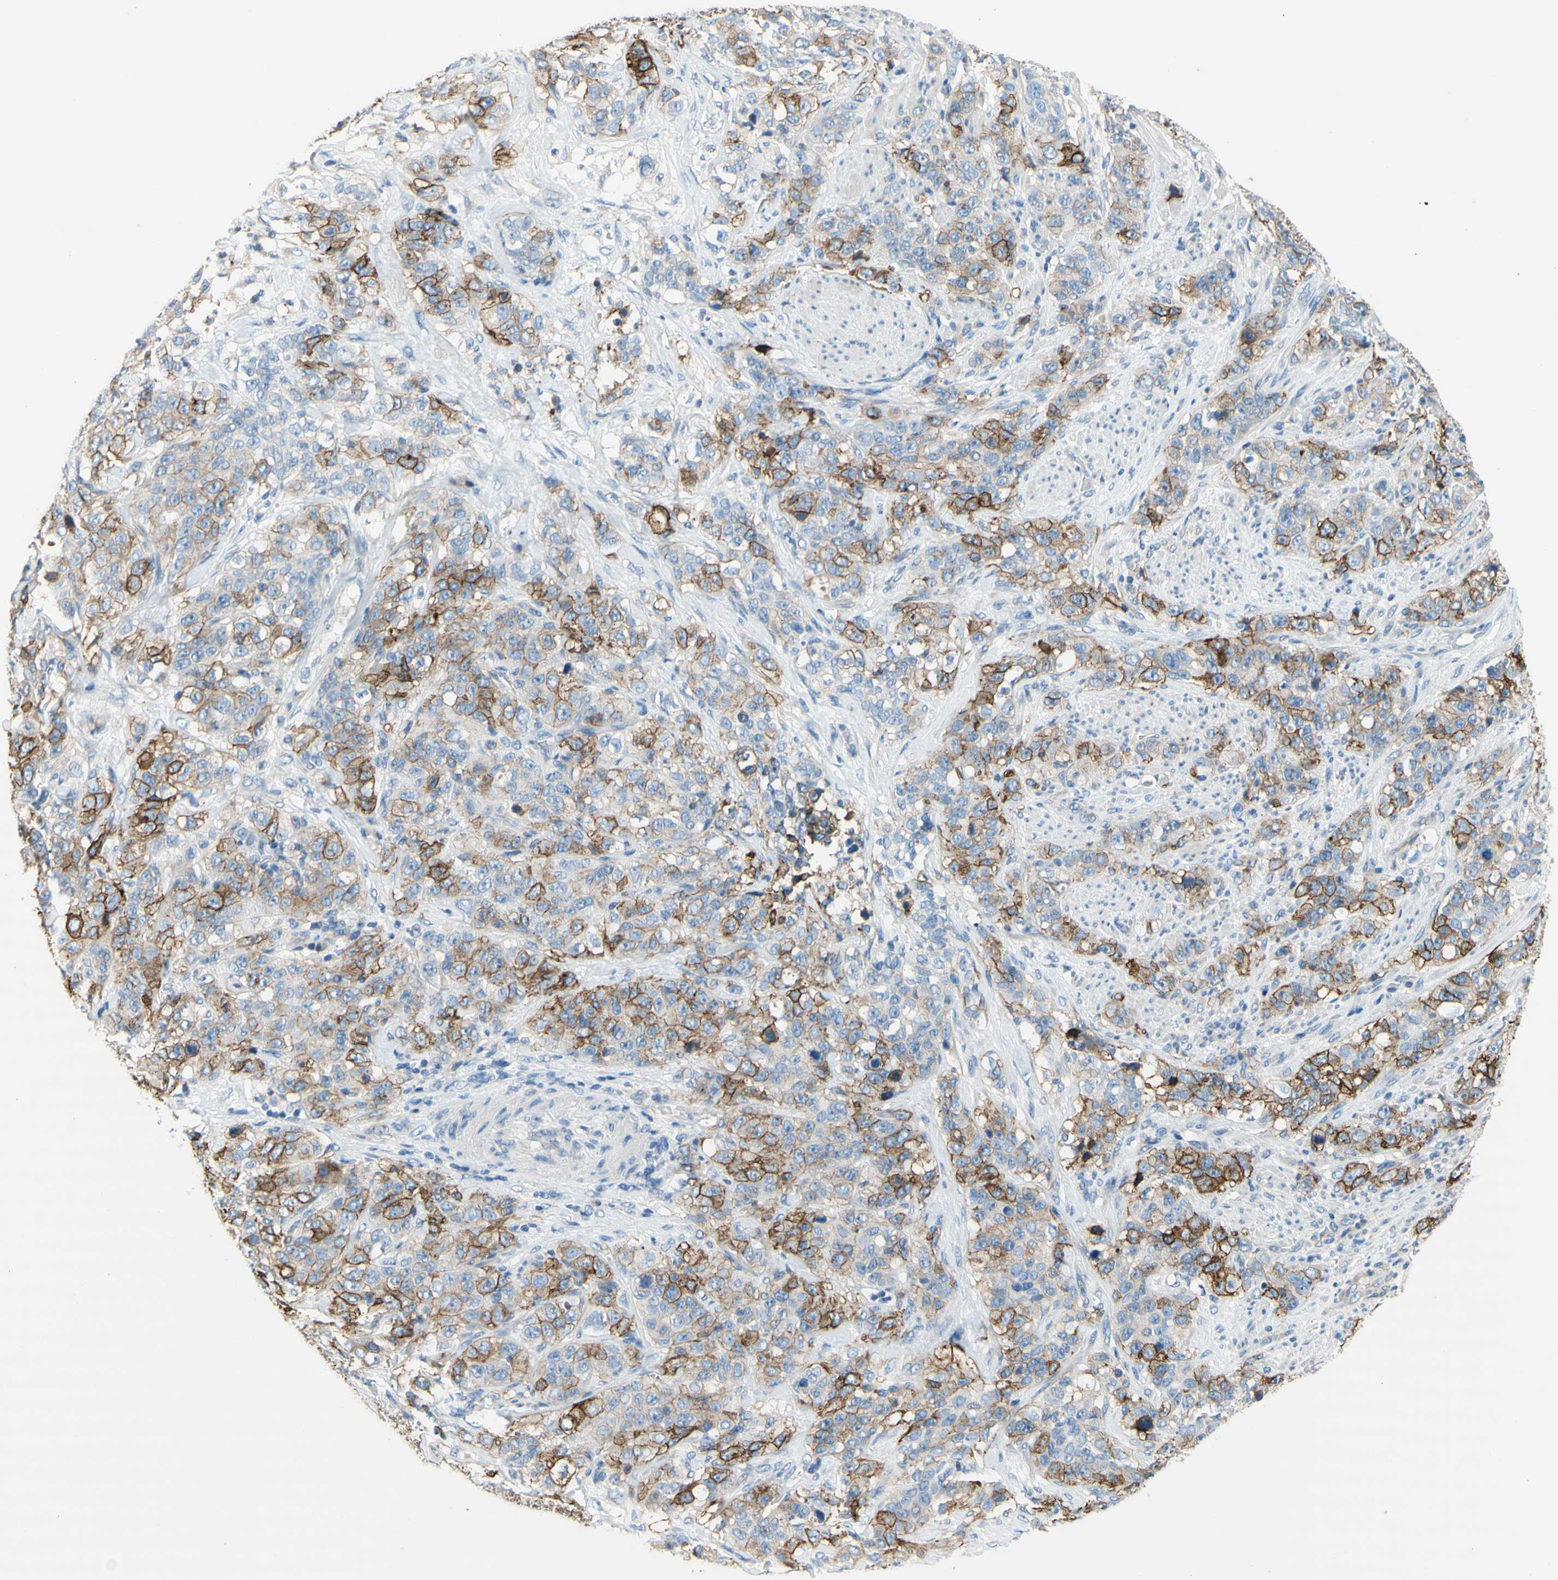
{"staining": {"intensity": "weak", "quantity": "25%-75%", "location": "cytoplasmic/membranous"}, "tissue": "stomach cancer", "cell_type": "Tumor cells", "image_type": "cancer", "snomed": [{"axis": "morphology", "description": "Adenocarcinoma, NOS"}, {"axis": "topography", "description": "Stomach"}], "caption": "This micrograph reveals adenocarcinoma (stomach) stained with immunohistochemistry to label a protein in brown. The cytoplasmic/membranous of tumor cells show weak positivity for the protein. Nuclei are counter-stained blue.", "gene": "F3", "patient": {"sex": "male", "age": 48}}